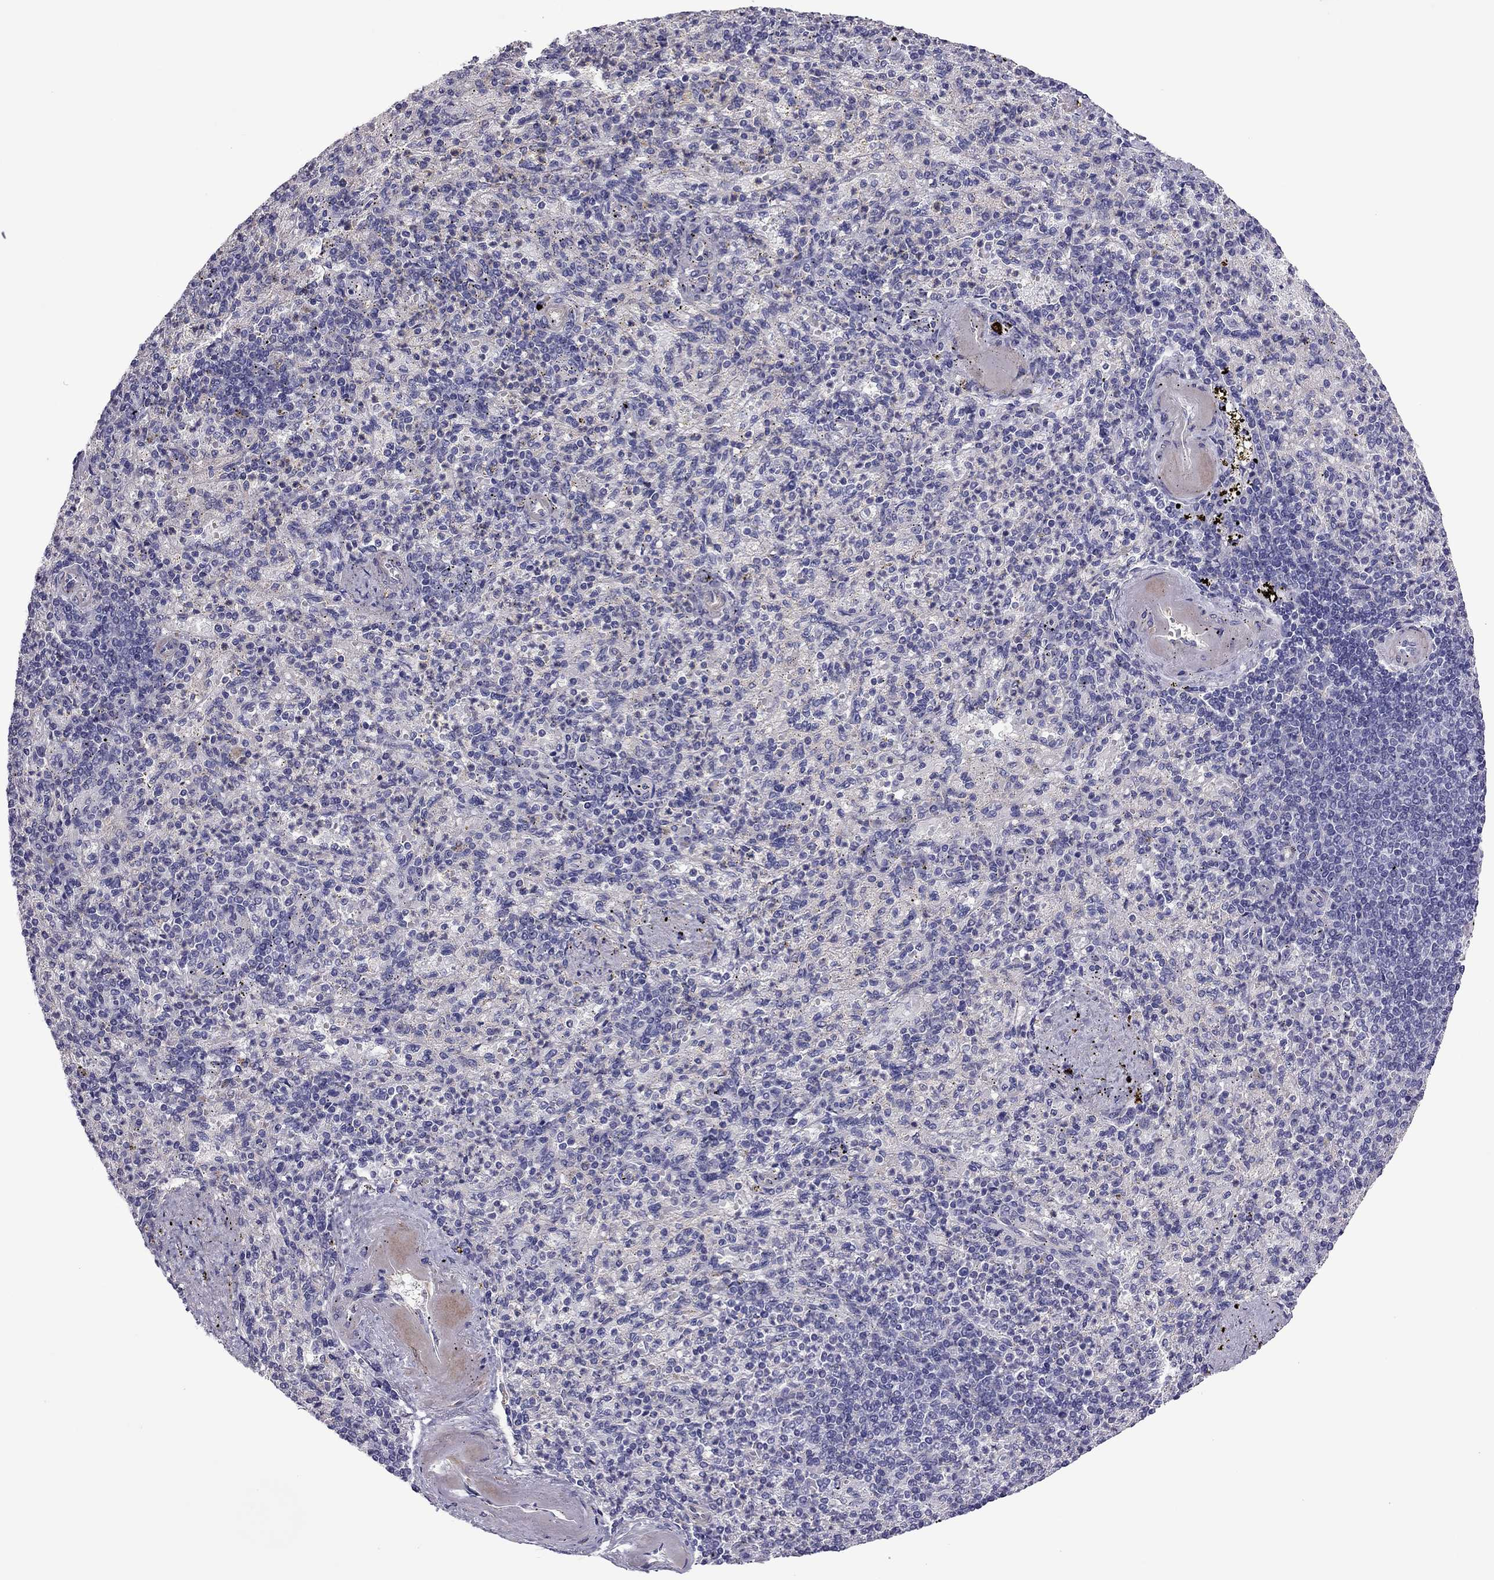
{"staining": {"intensity": "negative", "quantity": "none", "location": "none"}, "tissue": "spleen", "cell_type": "Cells in red pulp", "image_type": "normal", "snomed": [{"axis": "morphology", "description": "Normal tissue, NOS"}, {"axis": "topography", "description": "Spleen"}], "caption": "Immunohistochemical staining of unremarkable spleen demonstrates no significant expression in cells in red pulp. (Brightfield microscopy of DAB IHC at high magnification).", "gene": "SLC16A8", "patient": {"sex": "female", "age": 74}}